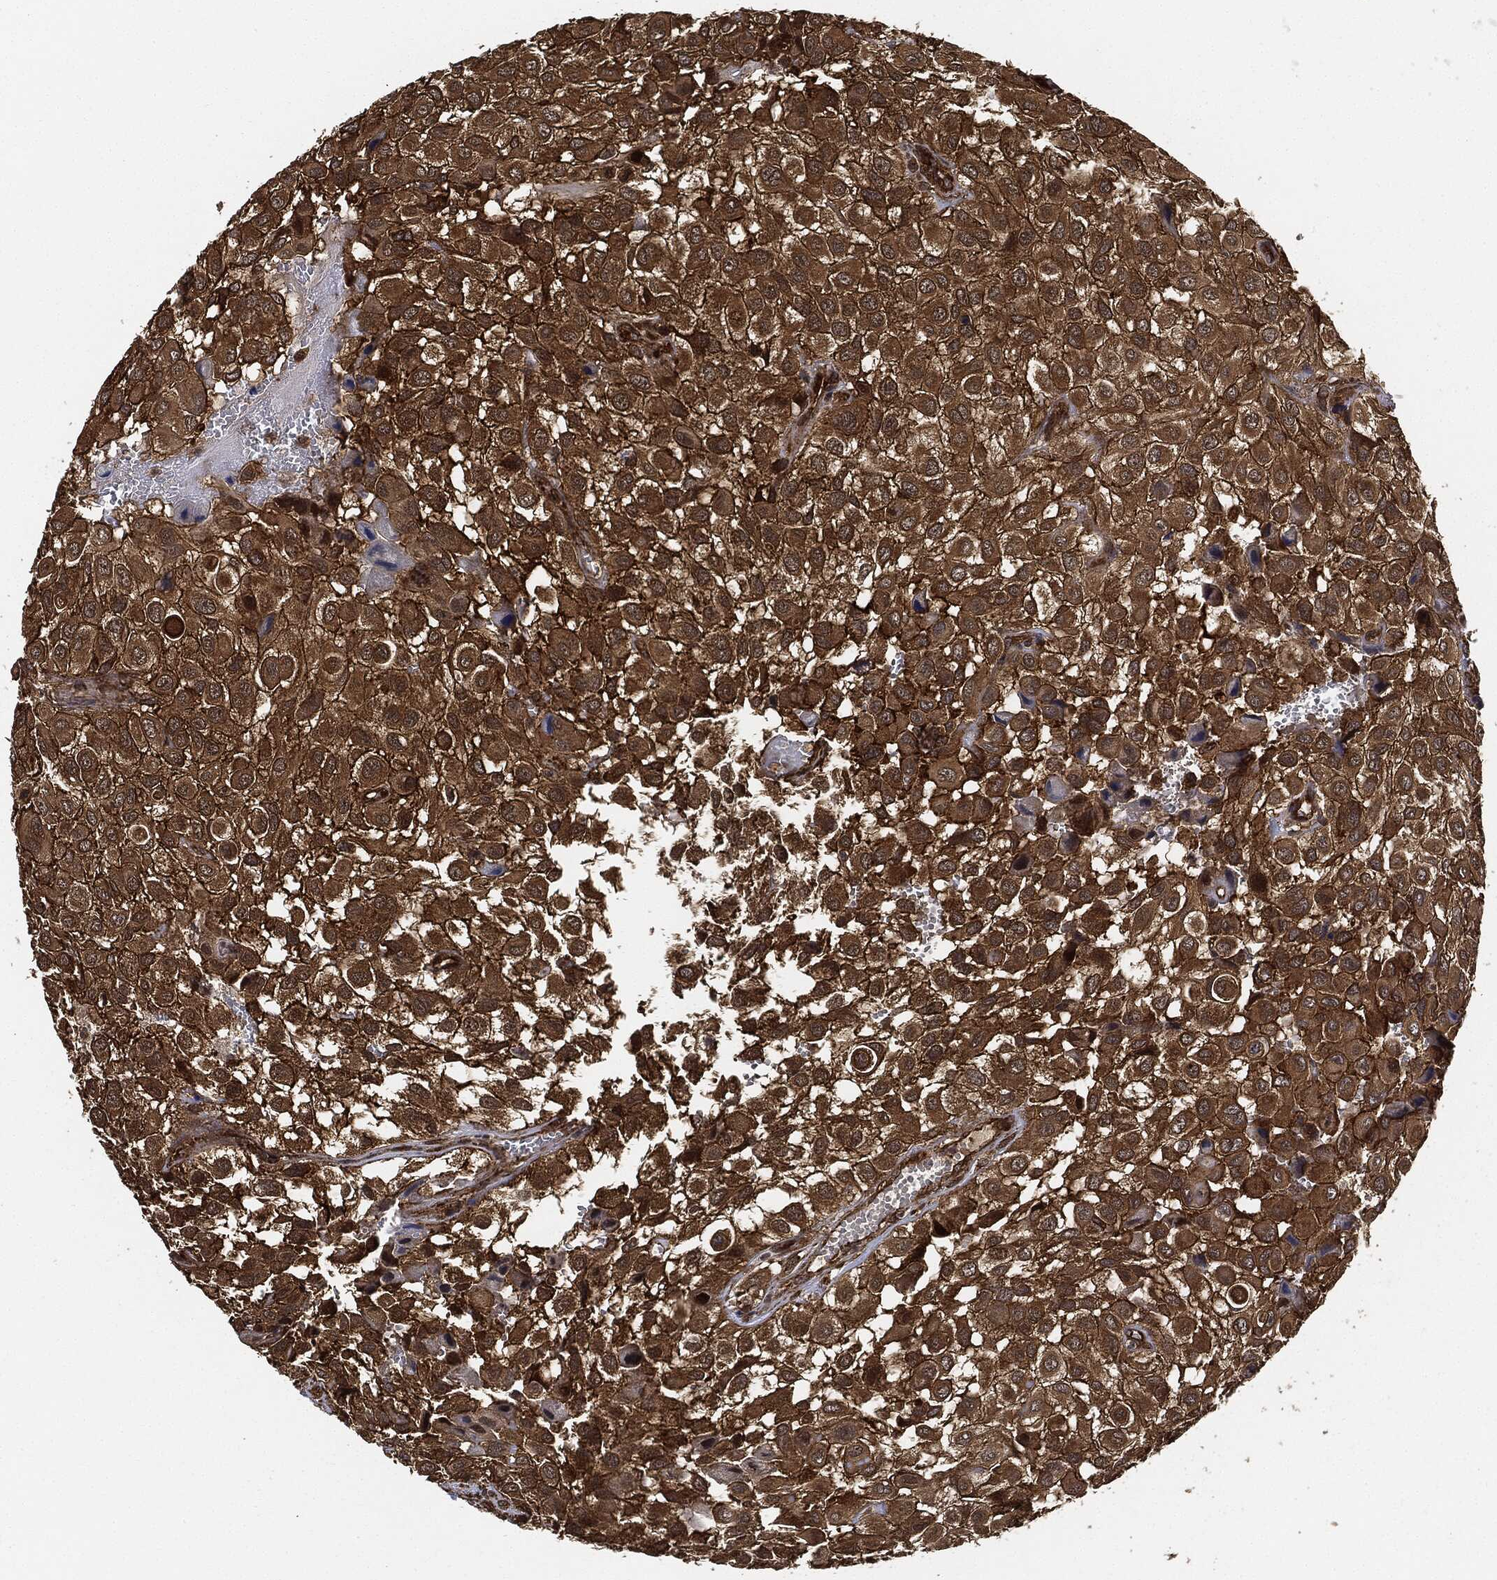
{"staining": {"intensity": "strong", "quantity": ">75%", "location": "cytoplasmic/membranous"}, "tissue": "urothelial cancer", "cell_type": "Tumor cells", "image_type": "cancer", "snomed": [{"axis": "morphology", "description": "Urothelial carcinoma, High grade"}, {"axis": "topography", "description": "Urinary bladder"}], "caption": "This is an image of immunohistochemistry (IHC) staining of high-grade urothelial carcinoma, which shows strong positivity in the cytoplasmic/membranous of tumor cells.", "gene": "CEP290", "patient": {"sex": "male", "age": 56}}